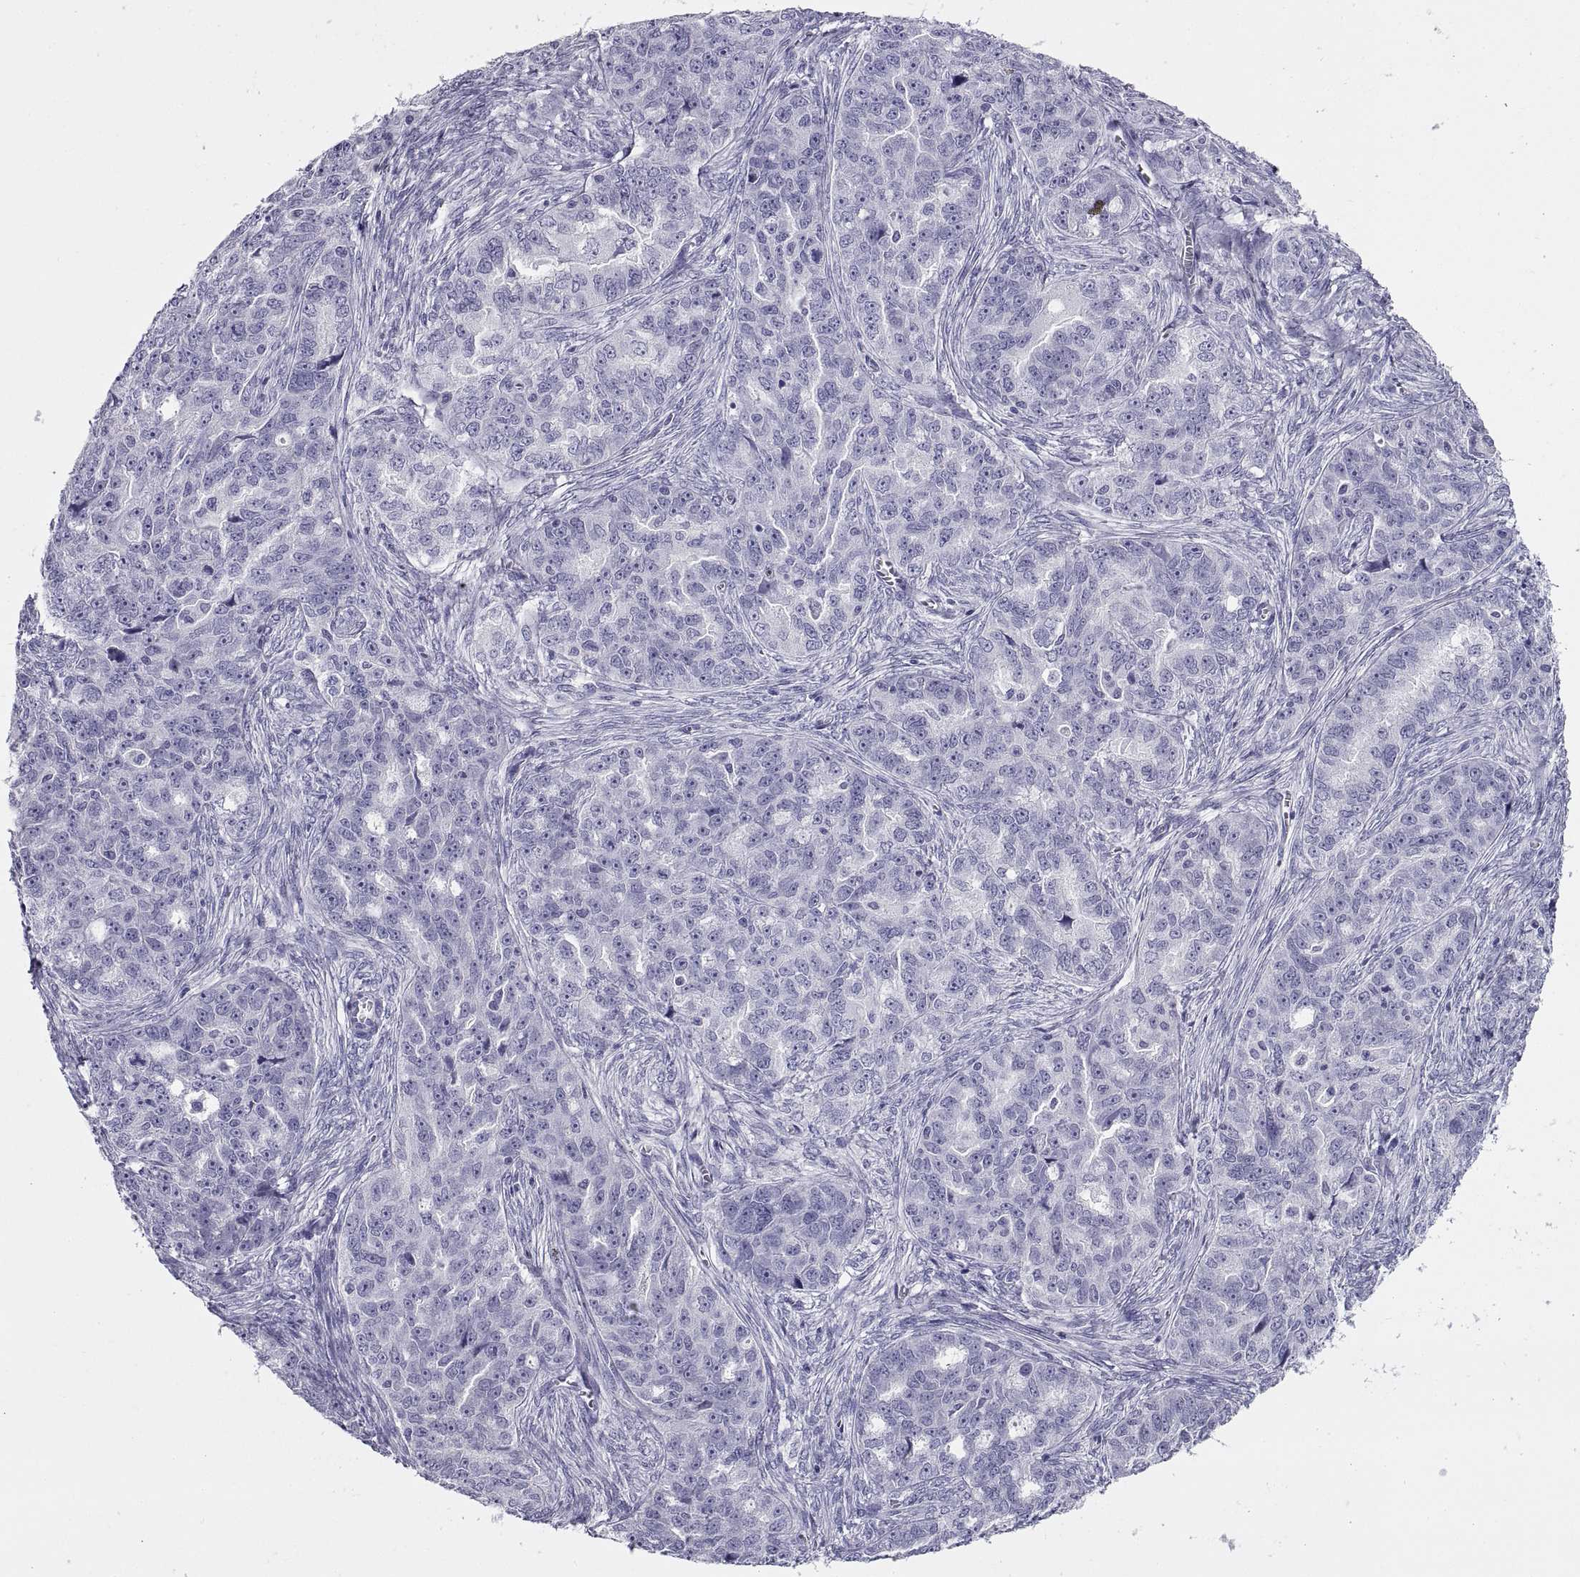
{"staining": {"intensity": "negative", "quantity": "none", "location": "none"}, "tissue": "ovarian cancer", "cell_type": "Tumor cells", "image_type": "cancer", "snomed": [{"axis": "morphology", "description": "Cystadenocarcinoma, serous, NOS"}, {"axis": "topography", "description": "Ovary"}], "caption": "This is an IHC histopathology image of human ovarian cancer (serous cystadenocarcinoma). There is no expression in tumor cells.", "gene": "RGS20", "patient": {"sex": "female", "age": 51}}